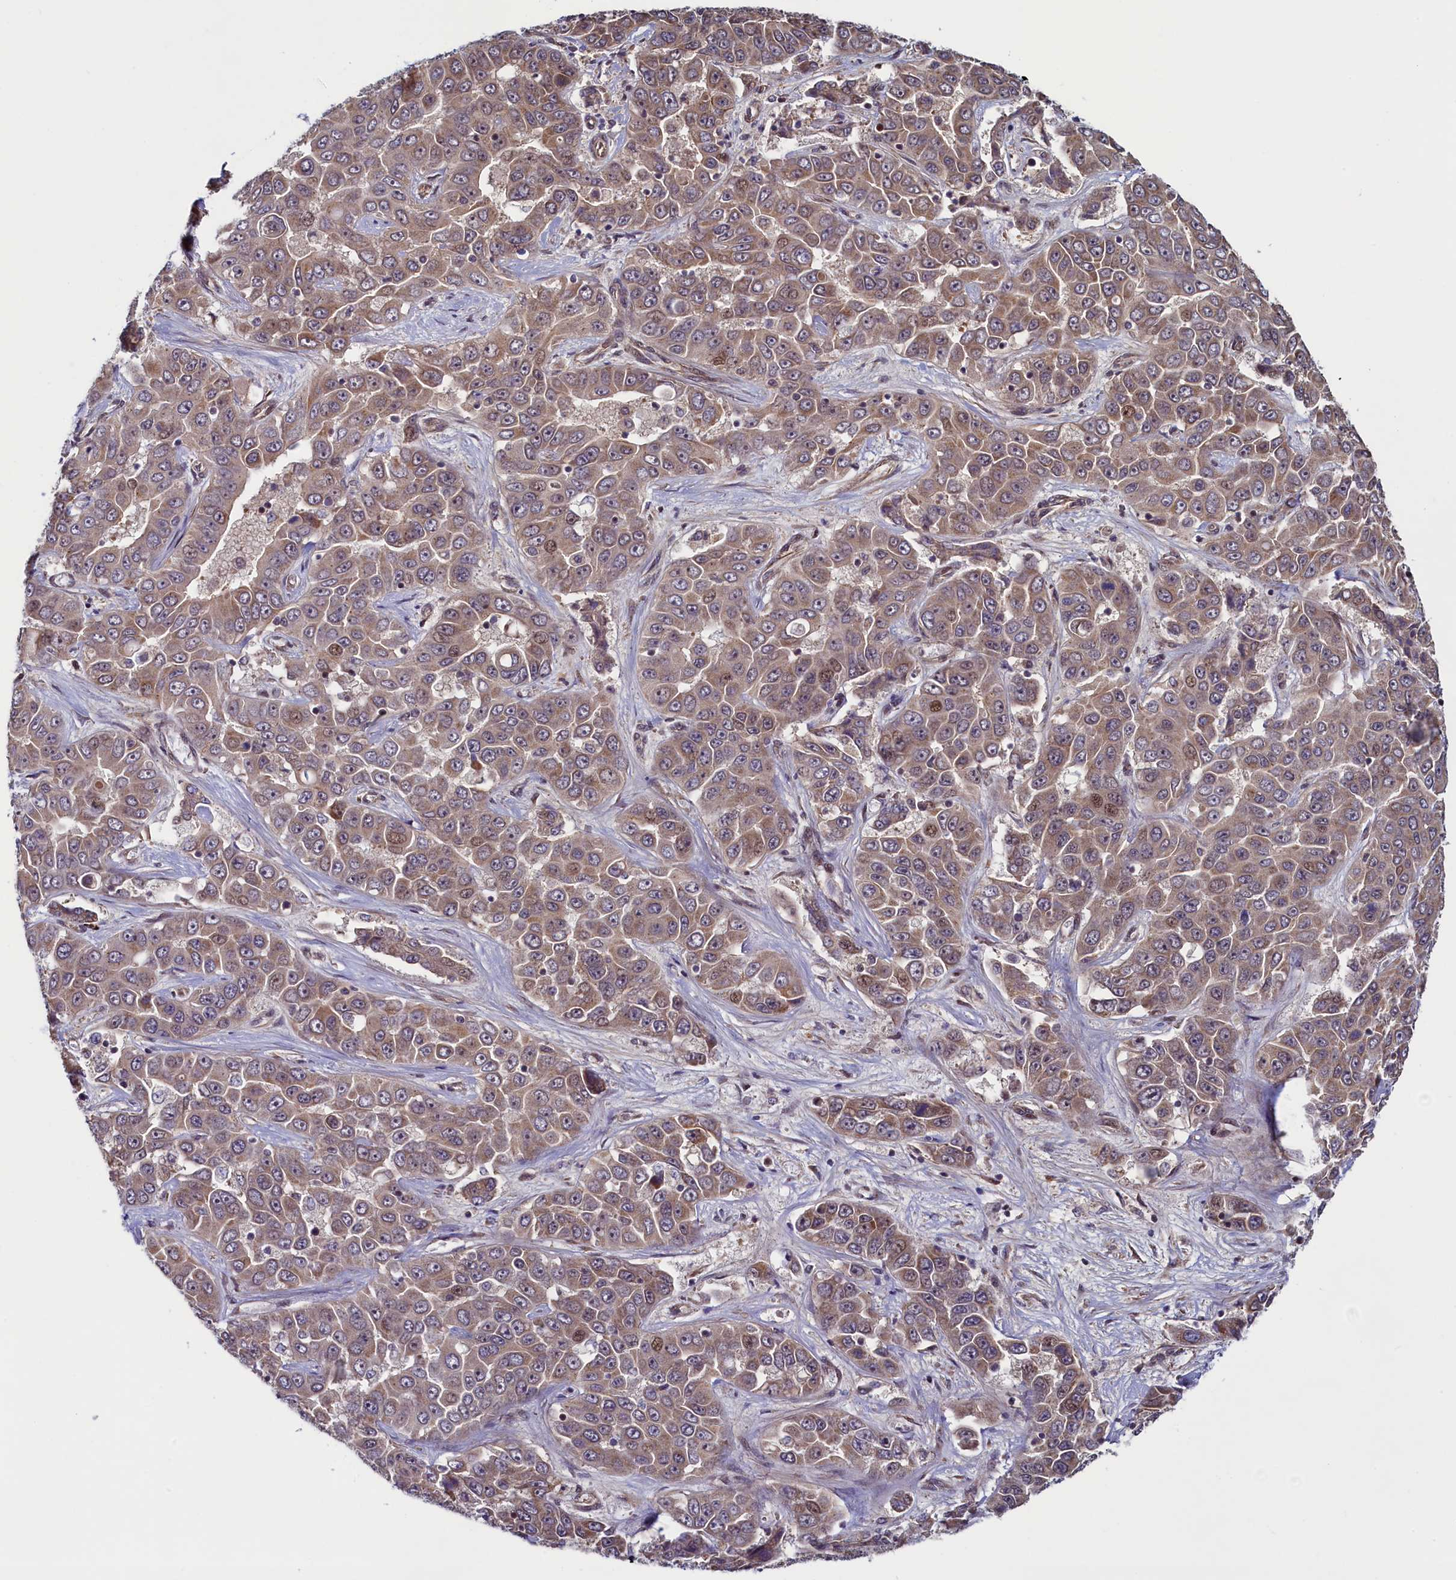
{"staining": {"intensity": "moderate", "quantity": ">75%", "location": "cytoplasmic/membranous,nuclear"}, "tissue": "liver cancer", "cell_type": "Tumor cells", "image_type": "cancer", "snomed": [{"axis": "morphology", "description": "Cholangiocarcinoma"}, {"axis": "topography", "description": "Liver"}], "caption": "Human liver cholangiocarcinoma stained with a protein marker exhibits moderate staining in tumor cells.", "gene": "RBFA", "patient": {"sex": "female", "age": 52}}